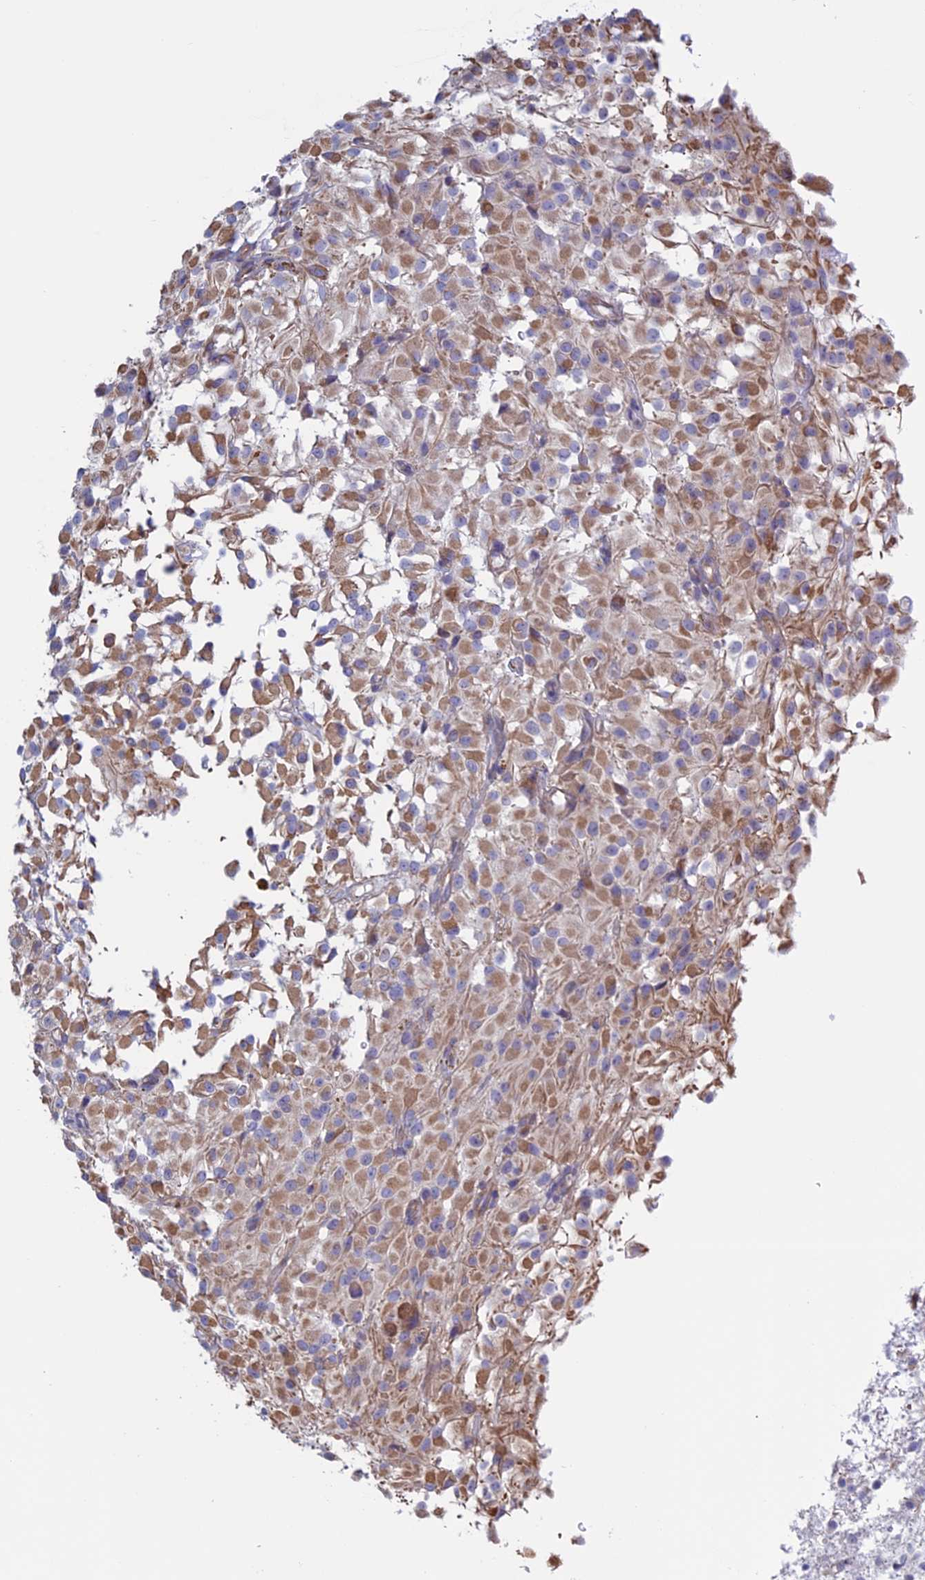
{"staining": {"intensity": "moderate", "quantity": "<25%", "location": "cytoplasmic/membranous"}, "tissue": "glioma", "cell_type": "Tumor cells", "image_type": "cancer", "snomed": [{"axis": "morphology", "description": "Glioma, malignant, High grade"}, {"axis": "topography", "description": "Brain"}], "caption": "Human malignant glioma (high-grade) stained with a brown dye demonstrates moderate cytoplasmic/membranous positive positivity in approximately <25% of tumor cells.", "gene": "BCL2L10", "patient": {"sex": "female", "age": 59}}